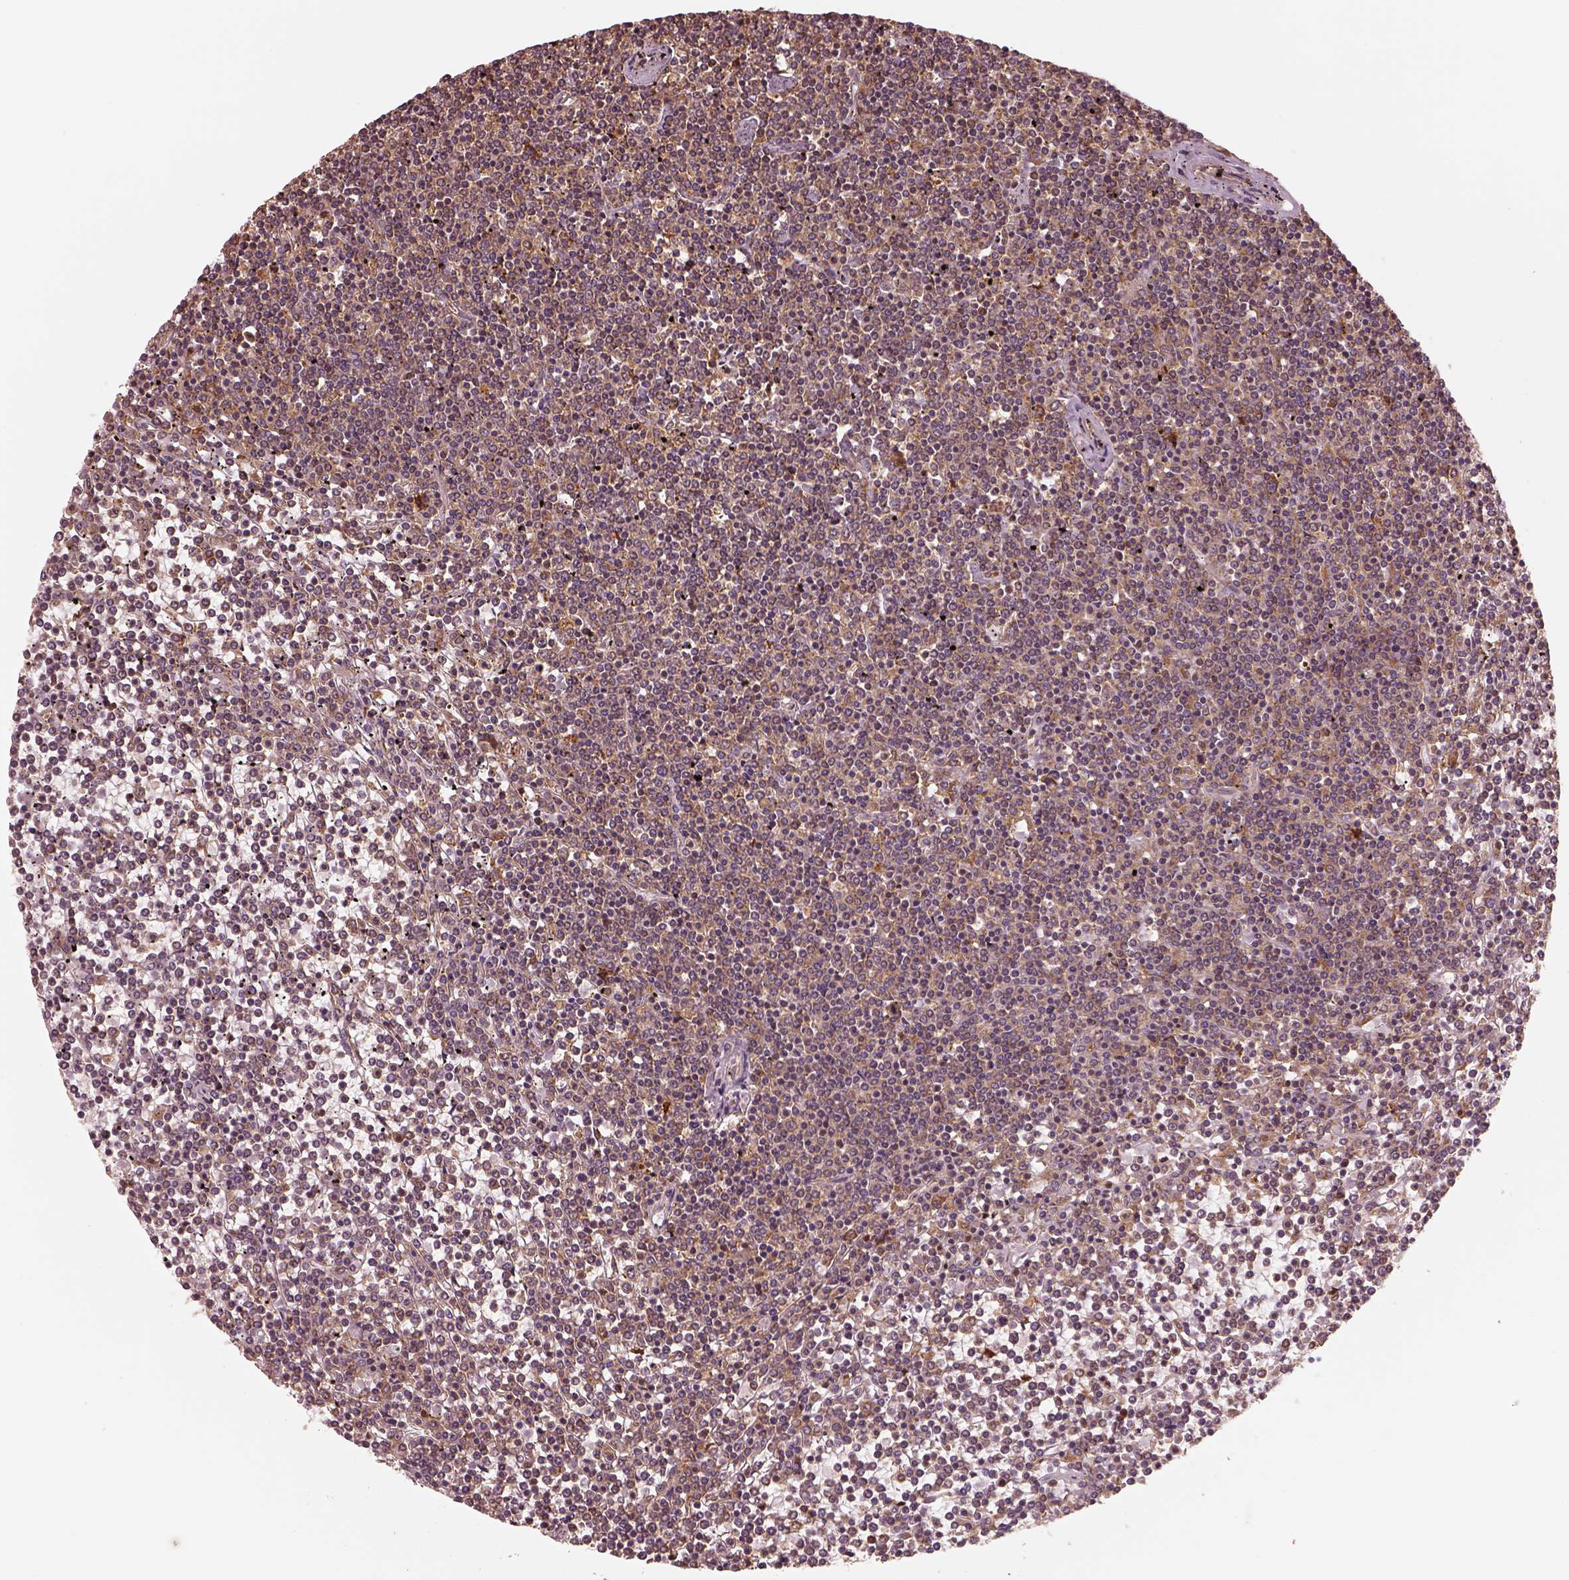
{"staining": {"intensity": "weak", "quantity": "25%-75%", "location": "cytoplasmic/membranous"}, "tissue": "lymphoma", "cell_type": "Tumor cells", "image_type": "cancer", "snomed": [{"axis": "morphology", "description": "Malignant lymphoma, non-Hodgkin's type, Low grade"}, {"axis": "topography", "description": "Spleen"}], "caption": "Tumor cells exhibit low levels of weak cytoplasmic/membranous expression in about 25%-75% of cells in human malignant lymphoma, non-Hodgkin's type (low-grade).", "gene": "RPS5", "patient": {"sex": "female", "age": 19}}